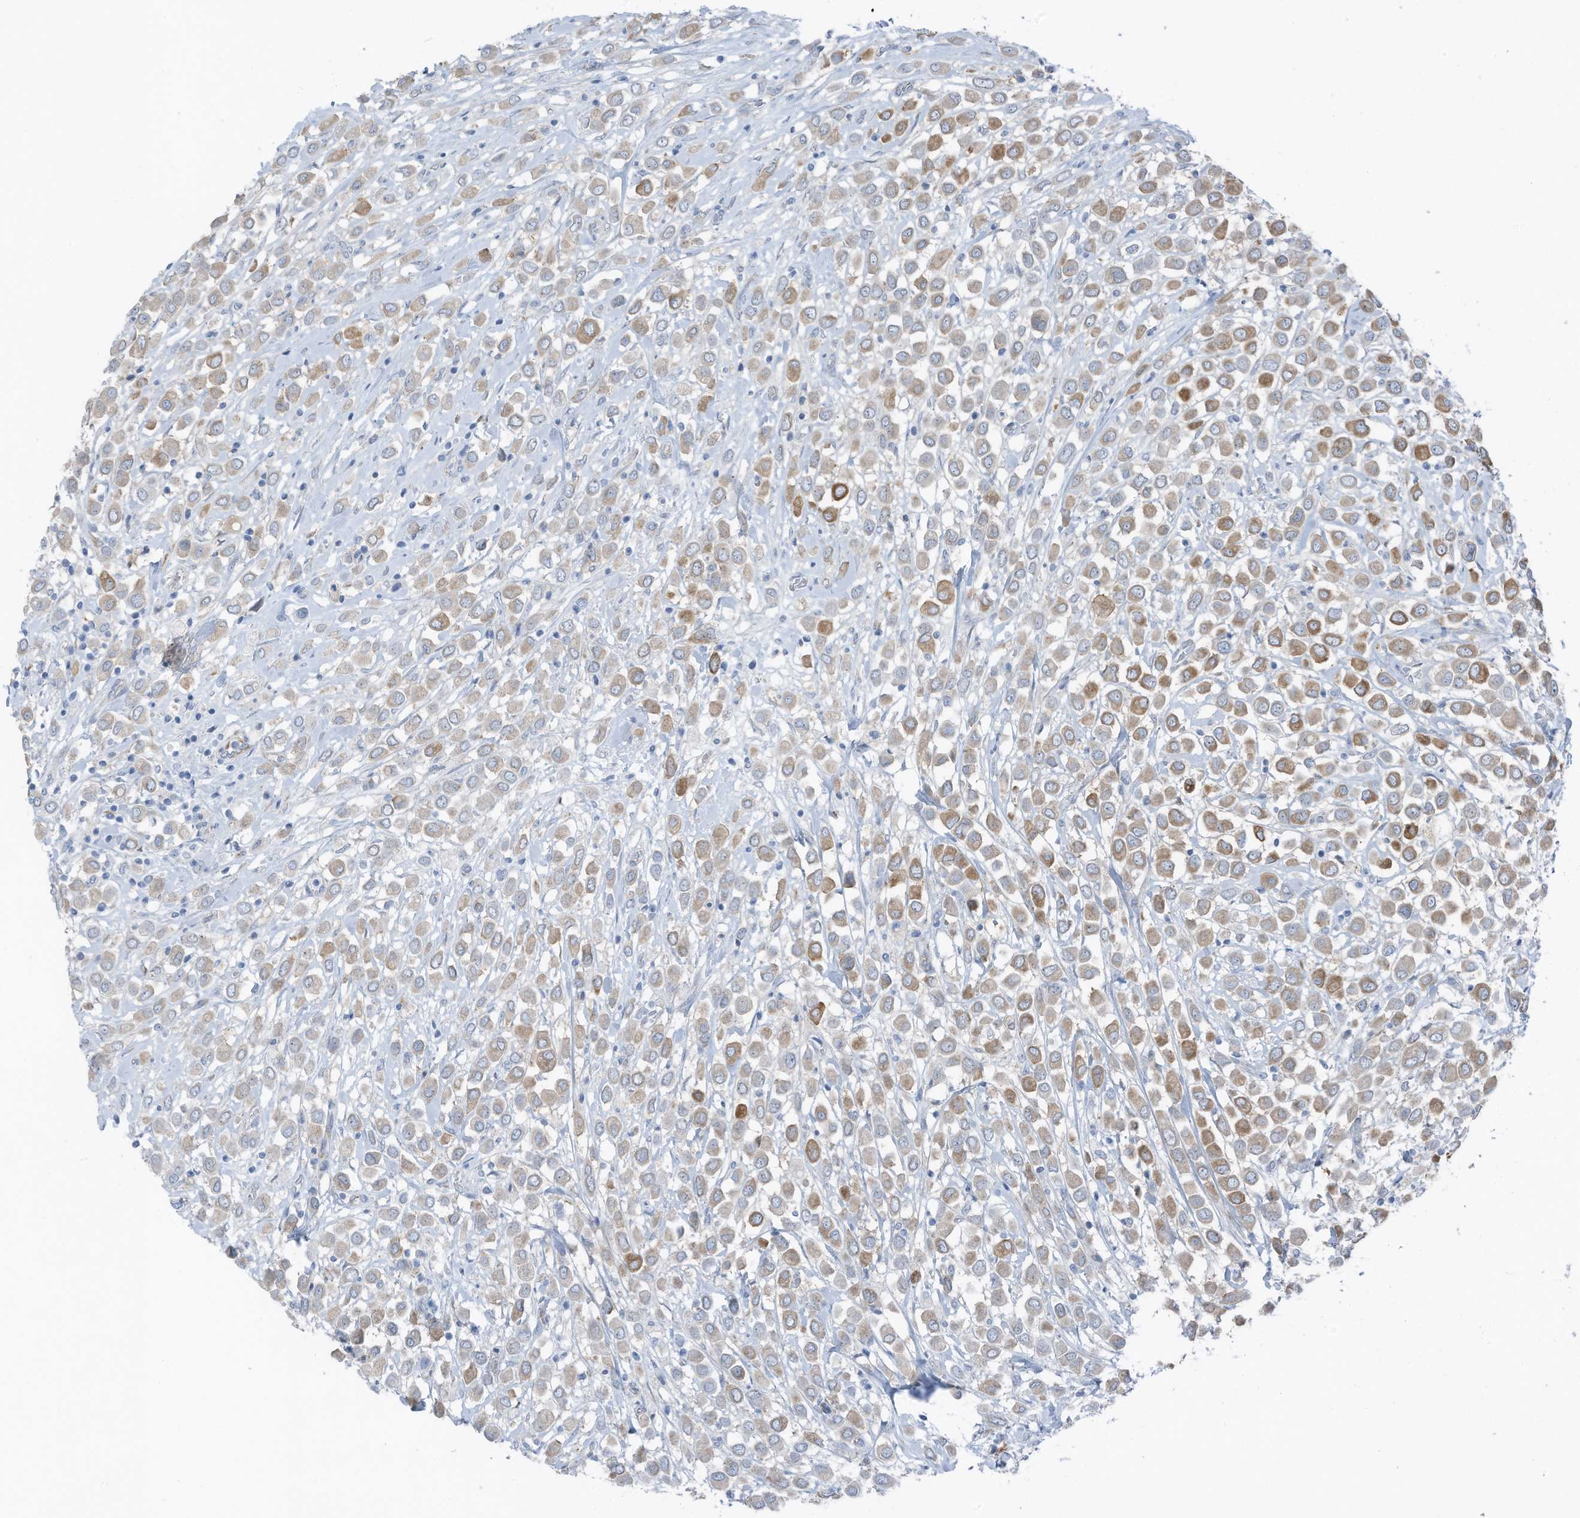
{"staining": {"intensity": "moderate", "quantity": "25%-75%", "location": "cytoplasmic/membranous"}, "tissue": "breast cancer", "cell_type": "Tumor cells", "image_type": "cancer", "snomed": [{"axis": "morphology", "description": "Duct carcinoma"}, {"axis": "topography", "description": "Breast"}], "caption": "Immunohistochemistry (IHC) photomicrograph of breast infiltrating ductal carcinoma stained for a protein (brown), which exhibits medium levels of moderate cytoplasmic/membranous expression in about 25%-75% of tumor cells.", "gene": "ARHGEF33", "patient": {"sex": "female", "age": 61}}